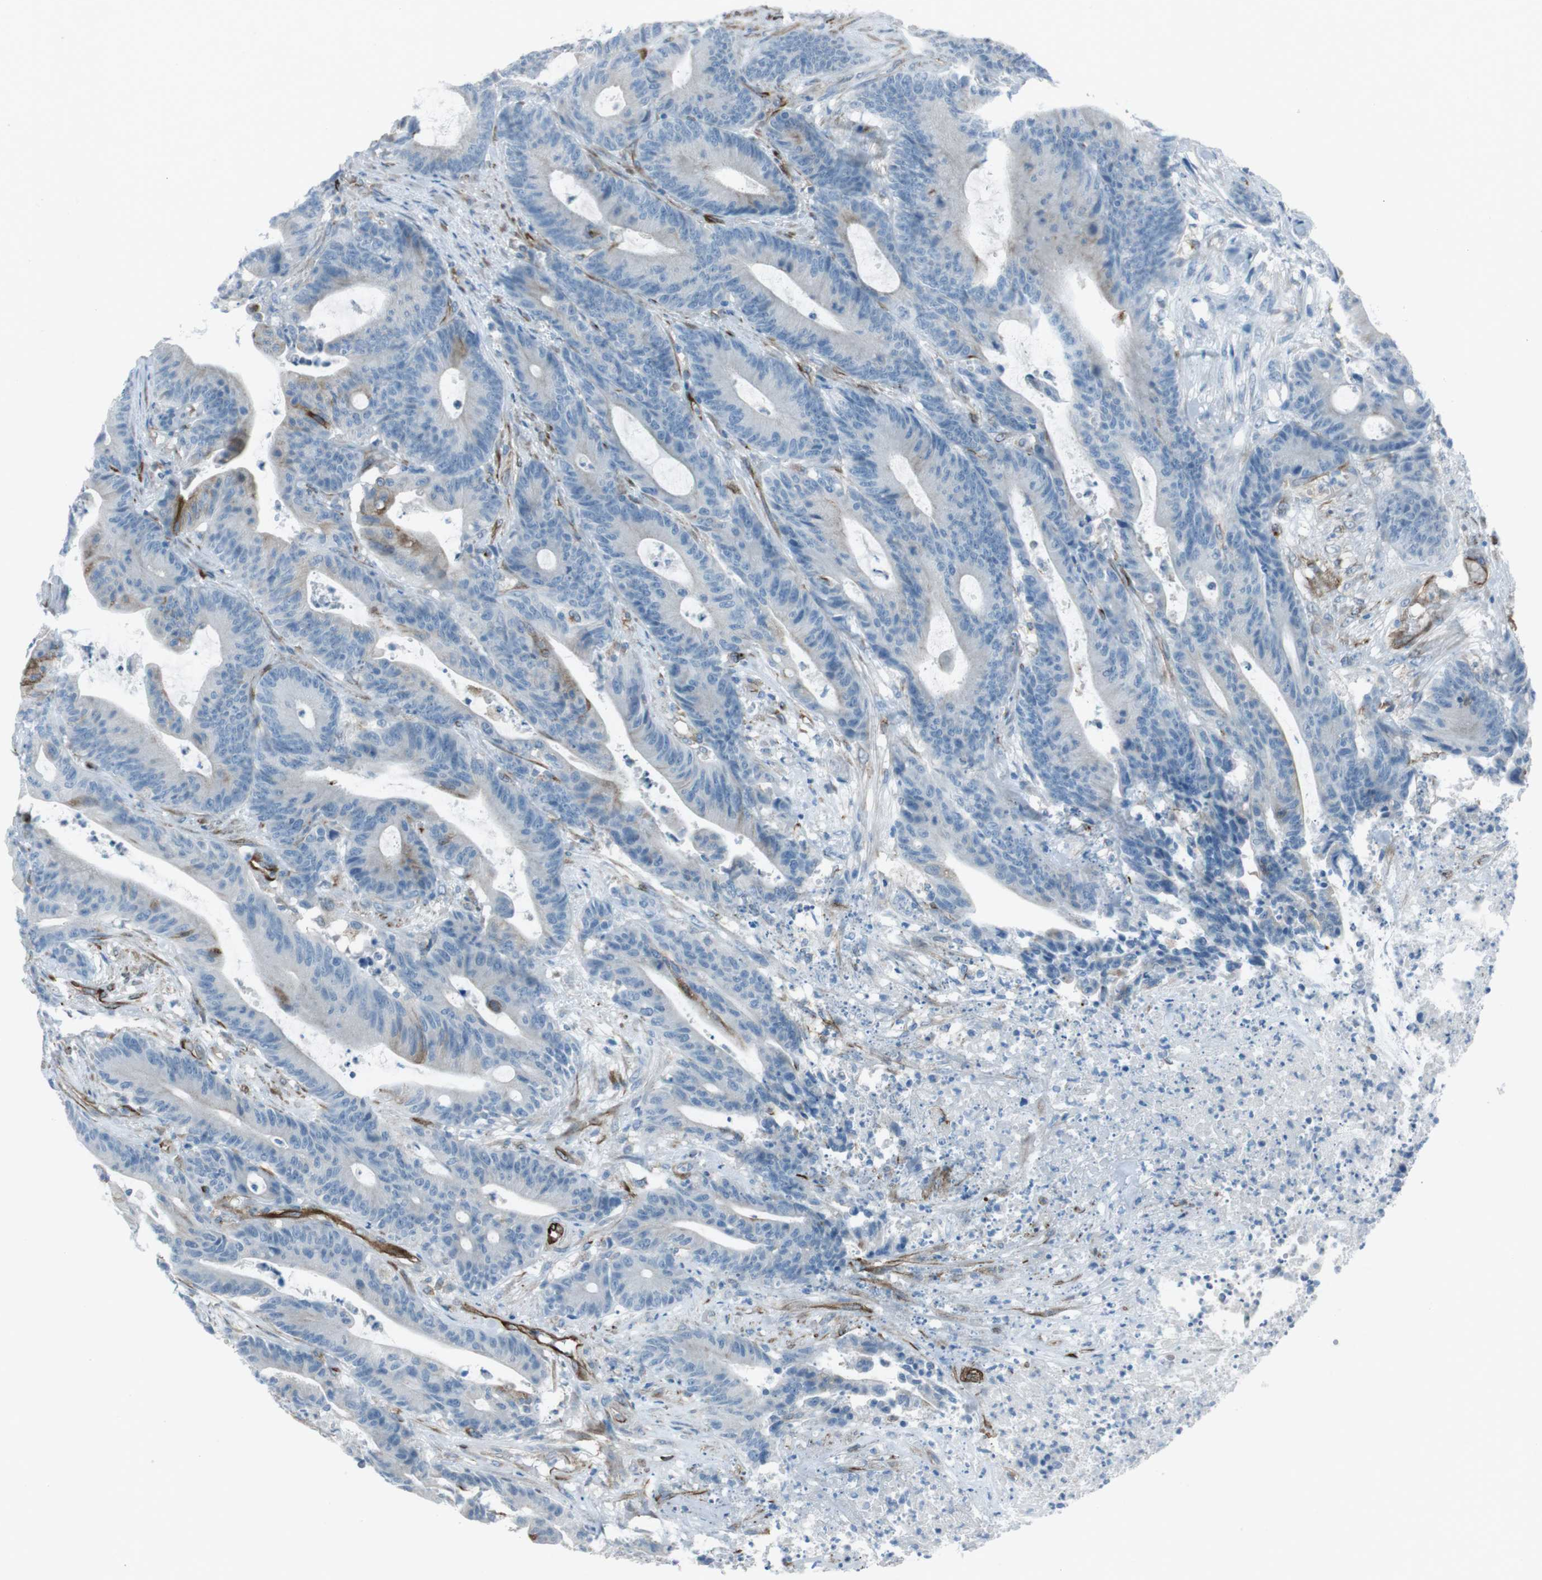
{"staining": {"intensity": "weak", "quantity": "<25%", "location": "cytoplasmic/membranous"}, "tissue": "colorectal cancer", "cell_type": "Tumor cells", "image_type": "cancer", "snomed": [{"axis": "morphology", "description": "Adenocarcinoma, NOS"}, {"axis": "topography", "description": "Colon"}], "caption": "Colorectal cancer stained for a protein using IHC displays no staining tumor cells.", "gene": "TUBB2A", "patient": {"sex": "female", "age": 84}}